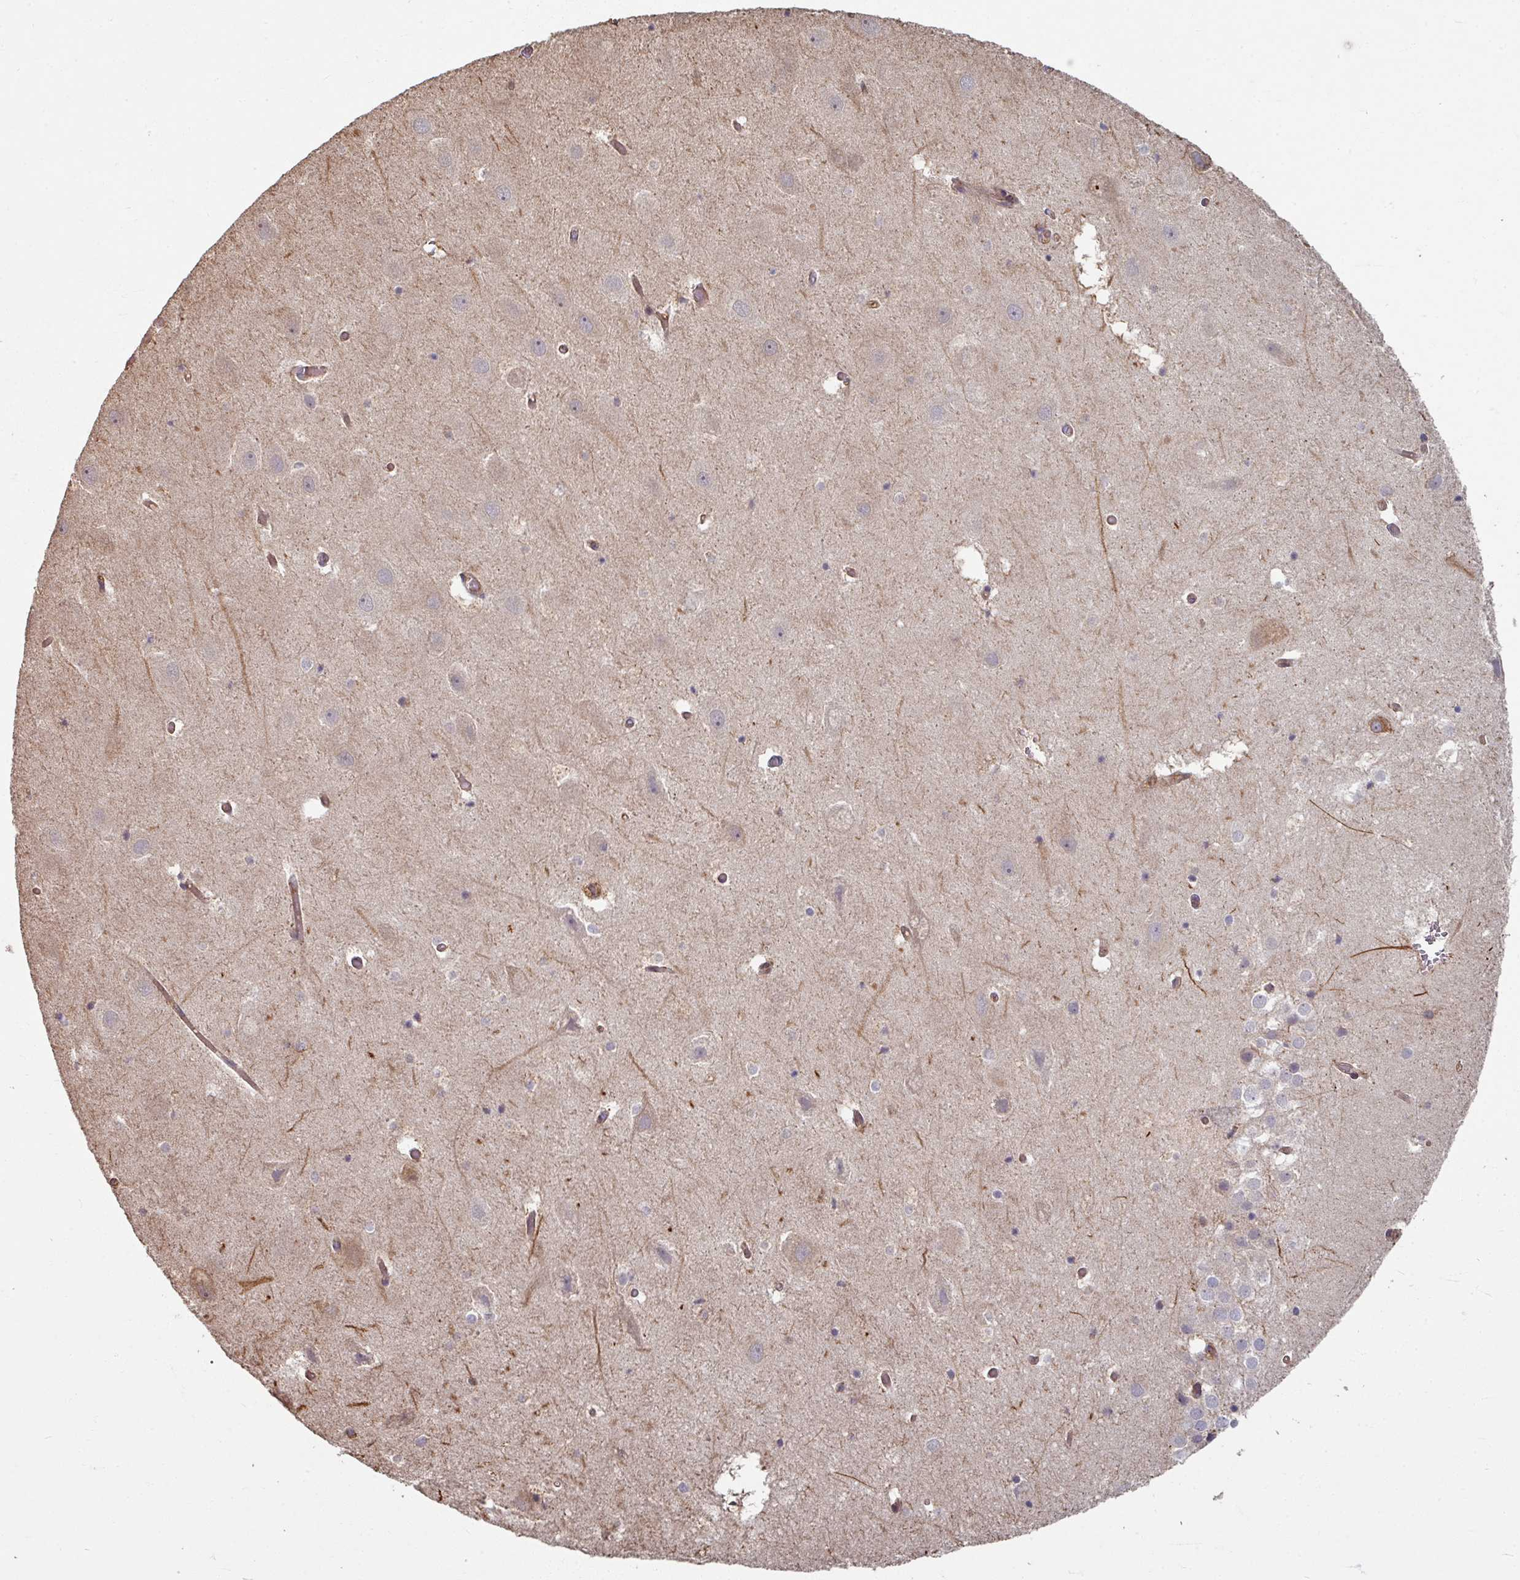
{"staining": {"intensity": "weak", "quantity": "<25%", "location": "cytoplasmic/membranous"}, "tissue": "hippocampus", "cell_type": "Glial cells", "image_type": "normal", "snomed": [{"axis": "morphology", "description": "Normal tissue, NOS"}, {"axis": "topography", "description": "Hippocampus"}], "caption": "Immunohistochemistry photomicrograph of normal human hippocampus stained for a protein (brown), which exhibits no staining in glial cells.", "gene": "CCDC68", "patient": {"sex": "female", "age": 52}}